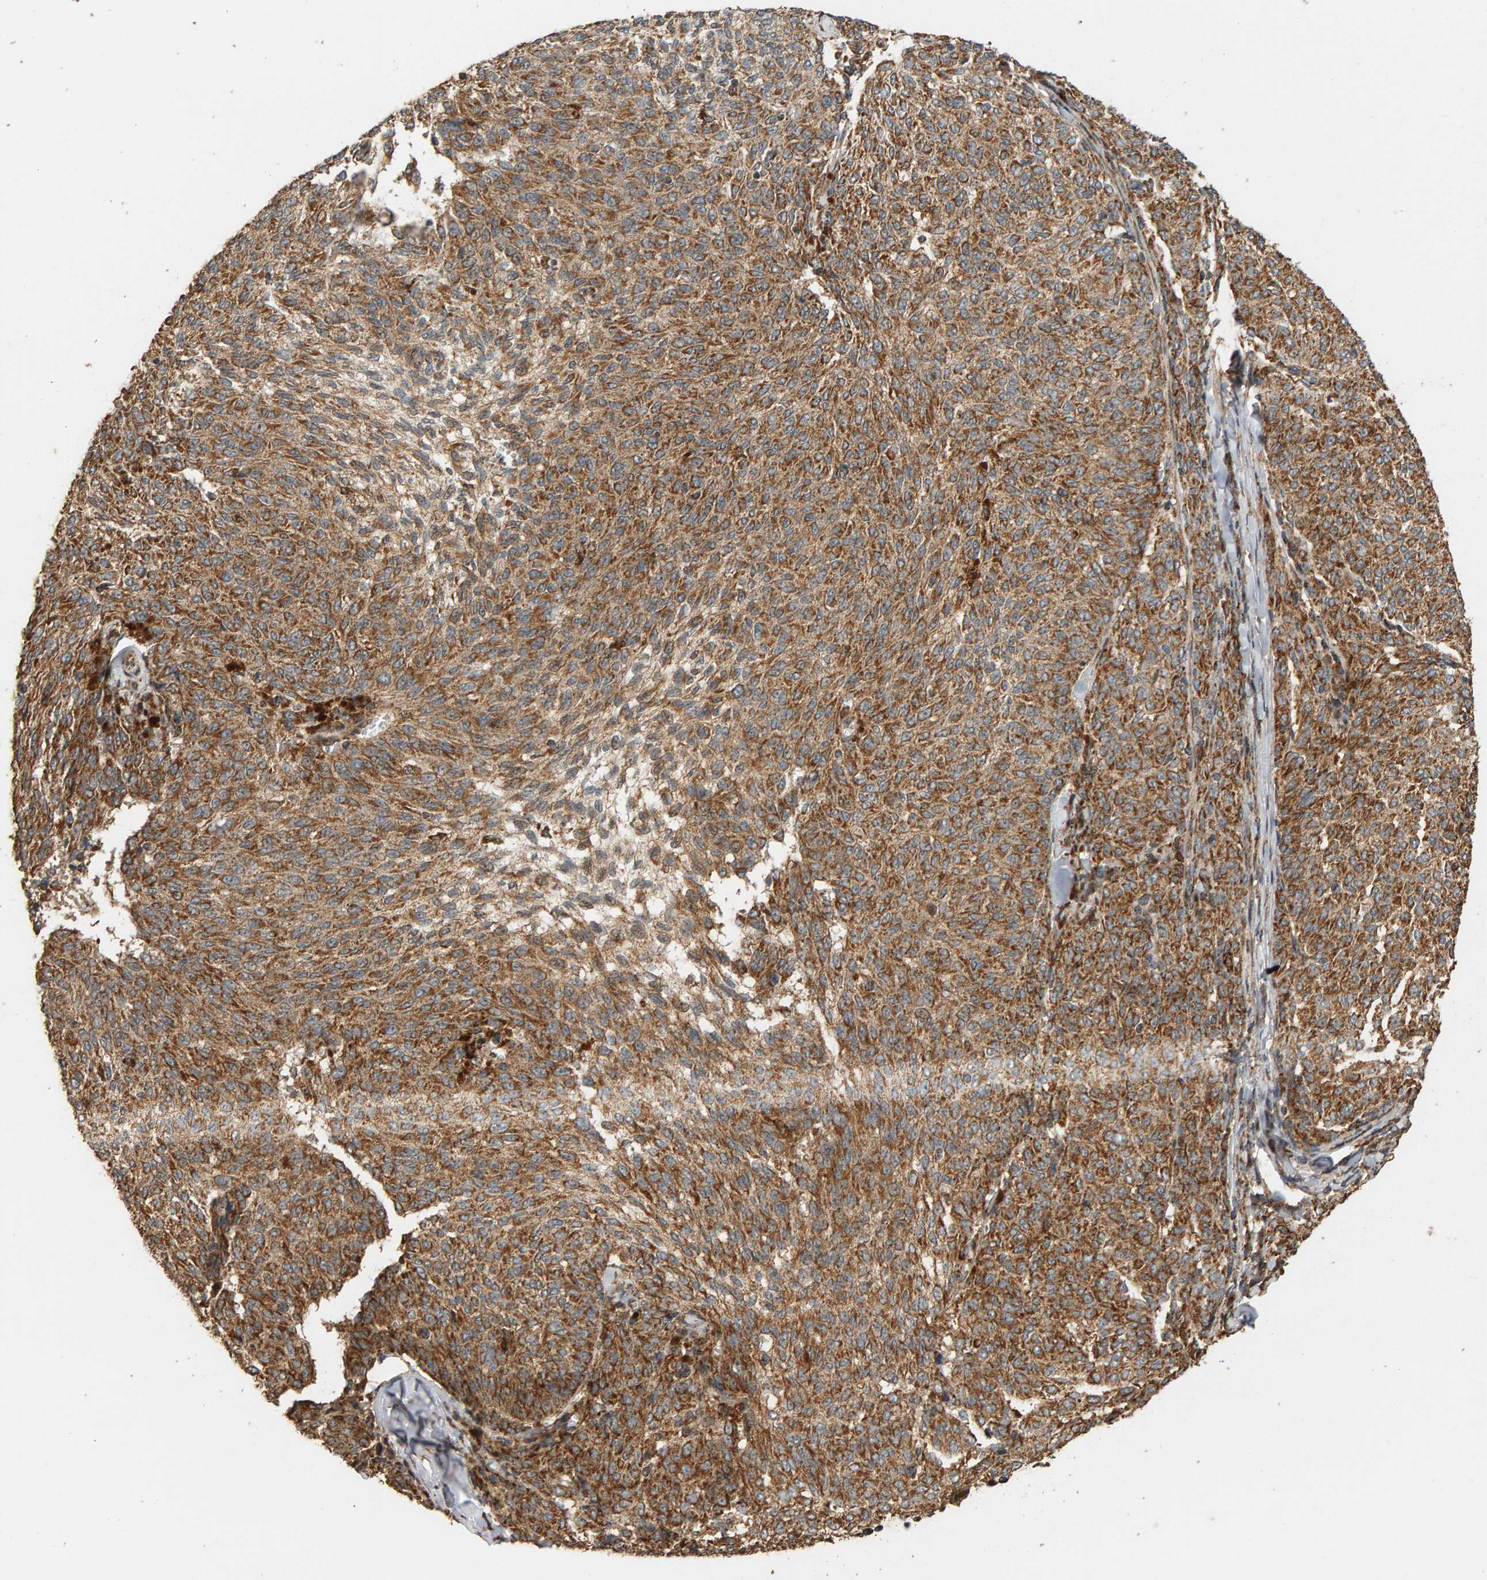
{"staining": {"intensity": "moderate", "quantity": ">75%", "location": "cytoplasmic/membranous"}, "tissue": "melanoma", "cell_type": "Tumor cells", "image_type": "cancer", "snomed": [{"axis": "morphology", "description": "Malignant melanoma, NOS"}, {"axis": "topography", "description": "Skin"}], "caption": "DAB immunohistochemical staining of human melanoma reveals moderate cytoplasmic/membranous protein staining in approximately >75% of tumor cells. (Brightfield microscopy of DAB IHC at high magnification).", "gene": "GSTK1", "patient": {"sex": "female", "age": 72}}